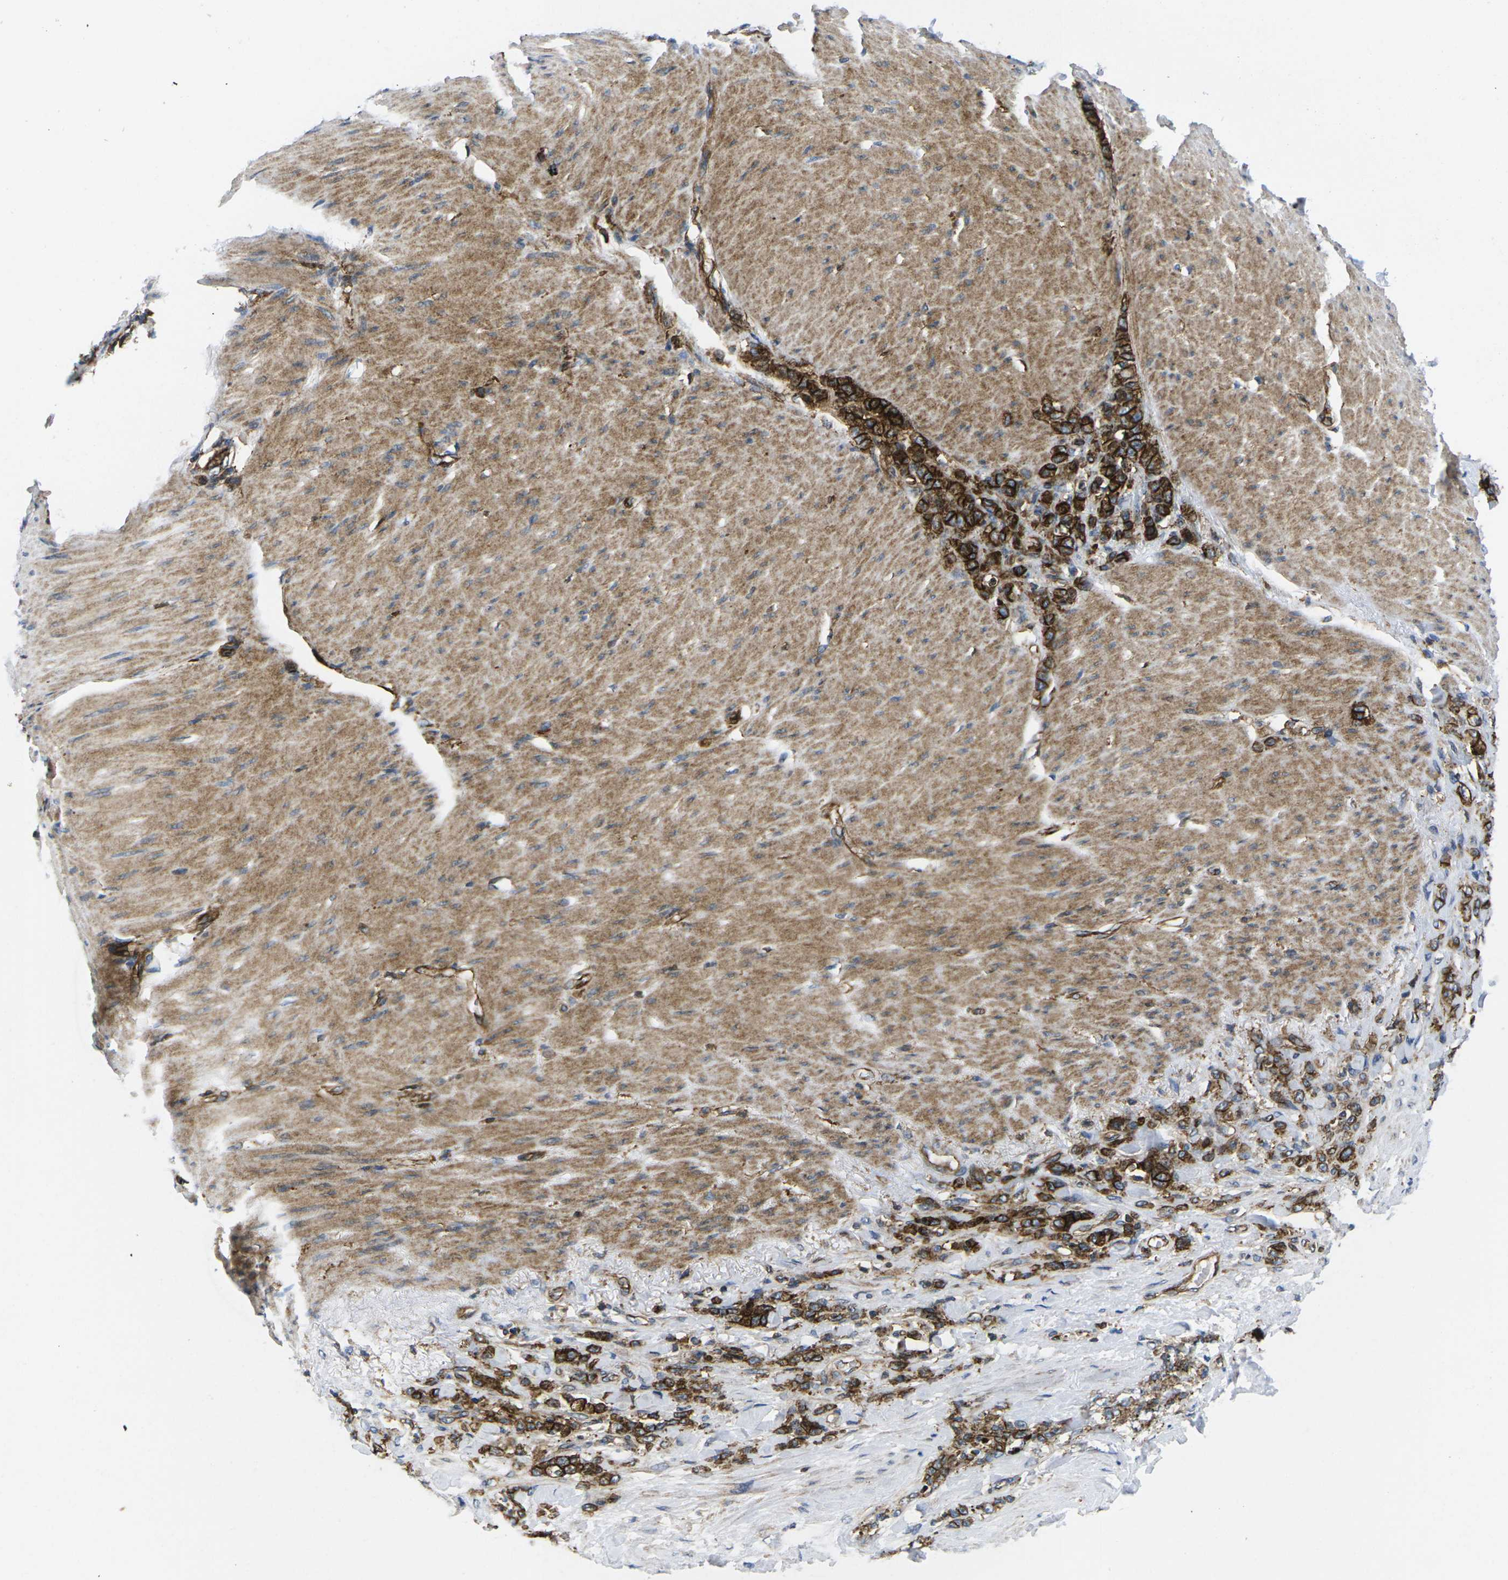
{"staining": {"intensity": "strong", "quantity": ">75%", "location": "cytoplasmic/membranous"}, "tissue": "stomach cancer", "cell_type": "Tumor cells", "image_type": "cancer", "snomed": [{"axis": "morphology", "description": "Adenocarcinoma, NOS"}, {"axis": "topography", "description": "Stomach"}], "caption": "Adenocarcinoma (stomach) stained with immunohistochemistry exhibits strong cytoplasmic/membranous expression in approximately >75% of tumor cells.", "gene": "IQGAP1", "patient": {"sex": "male", "age": 82}}